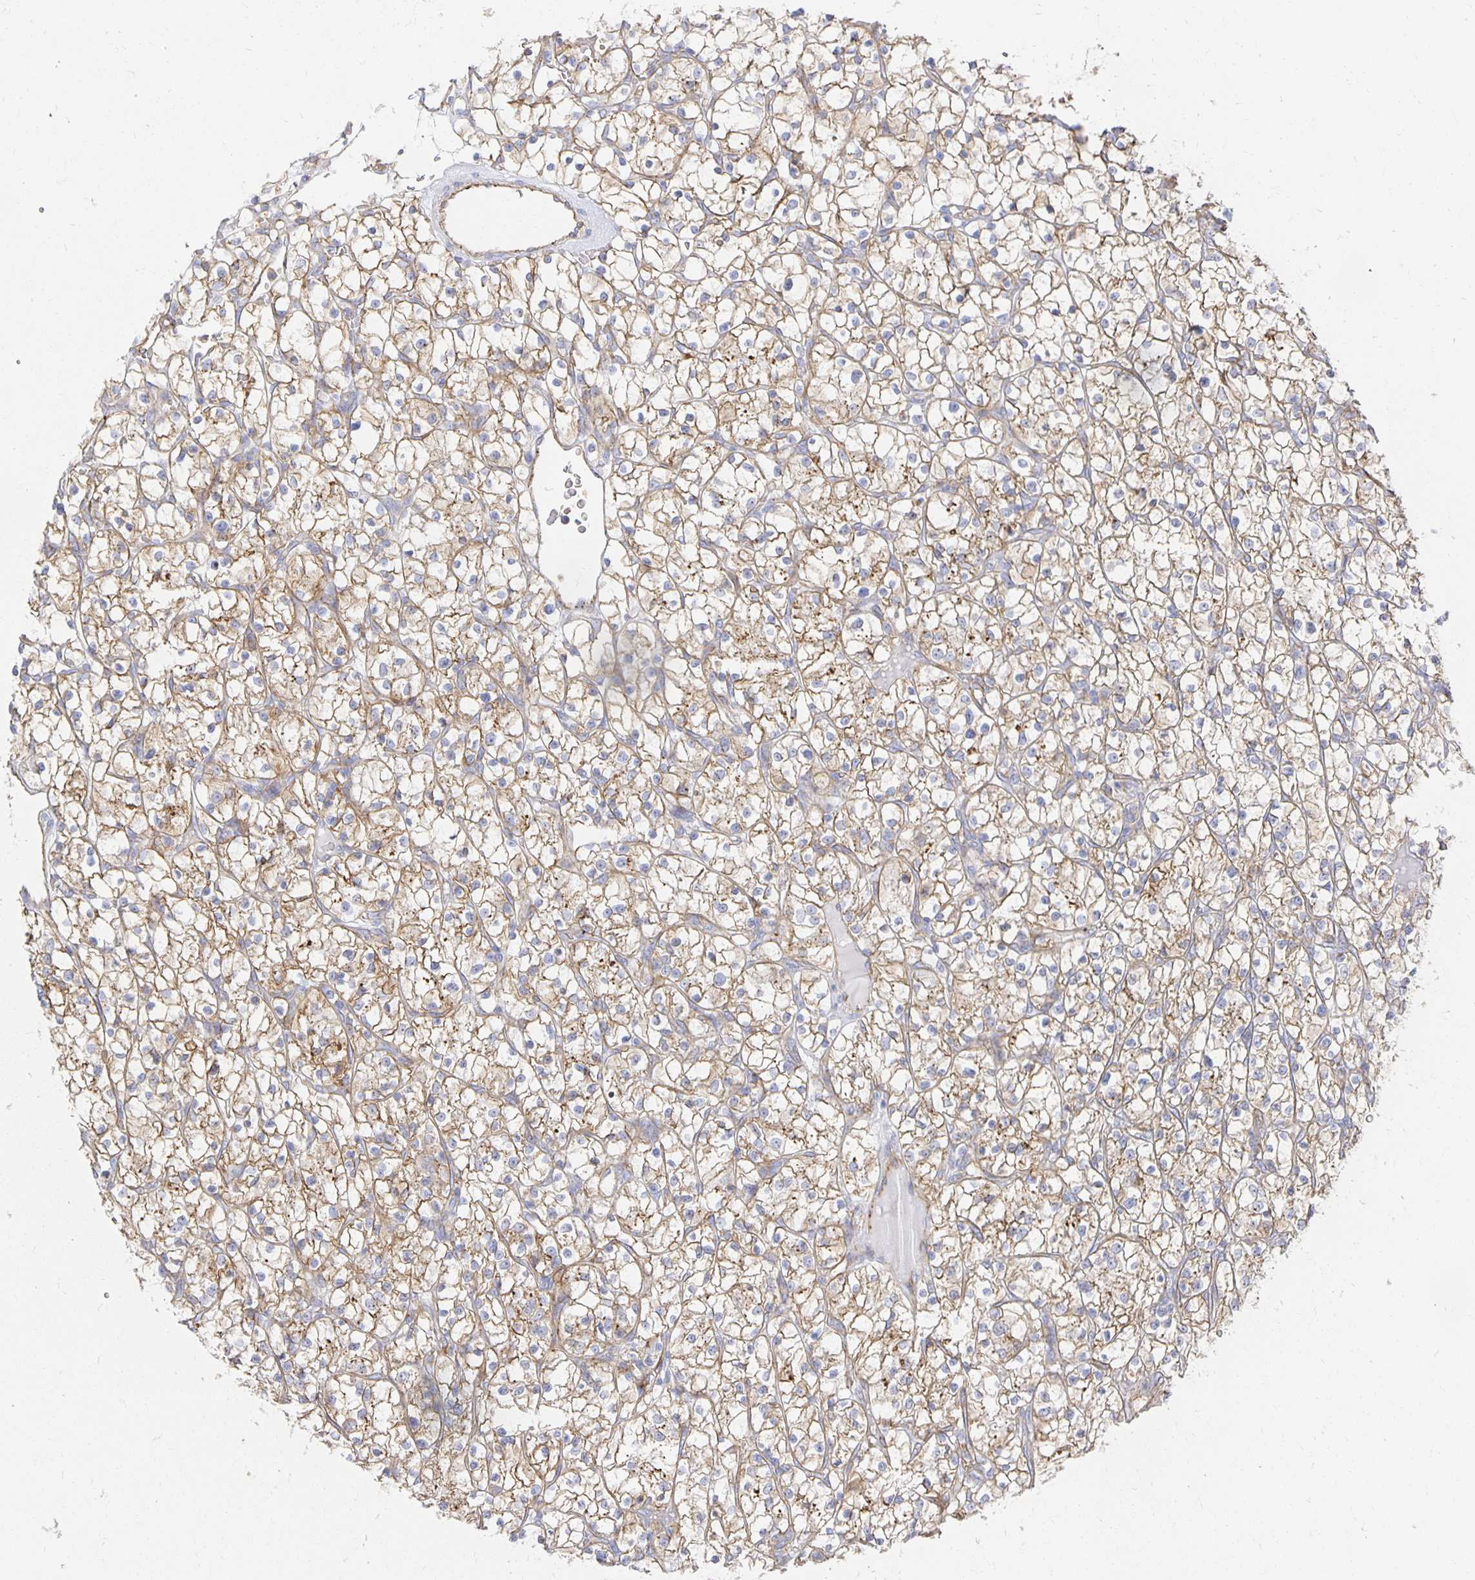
{"staining": {"intensity": "moderate", "quantity": ">75%", "location": "cytoplasmic/membranous"}, "tissue": "renal cancer", "cell_type": "Tumor cells", "image_type": "cancer", "snomed": [{"axis": "morphology", "description": "Adenocarcinoma, NOS"}, {"axis": "topography", "description": "Kidney"}], "caption": "This image exhibits IHC staining of adenocarcinoma (renal), with medium moderate cytoplasmic/membranous expression in approximately >75% of tumor cells.", "gene": "TAAR1", "patient": {"sex": "female", "age": 64}}